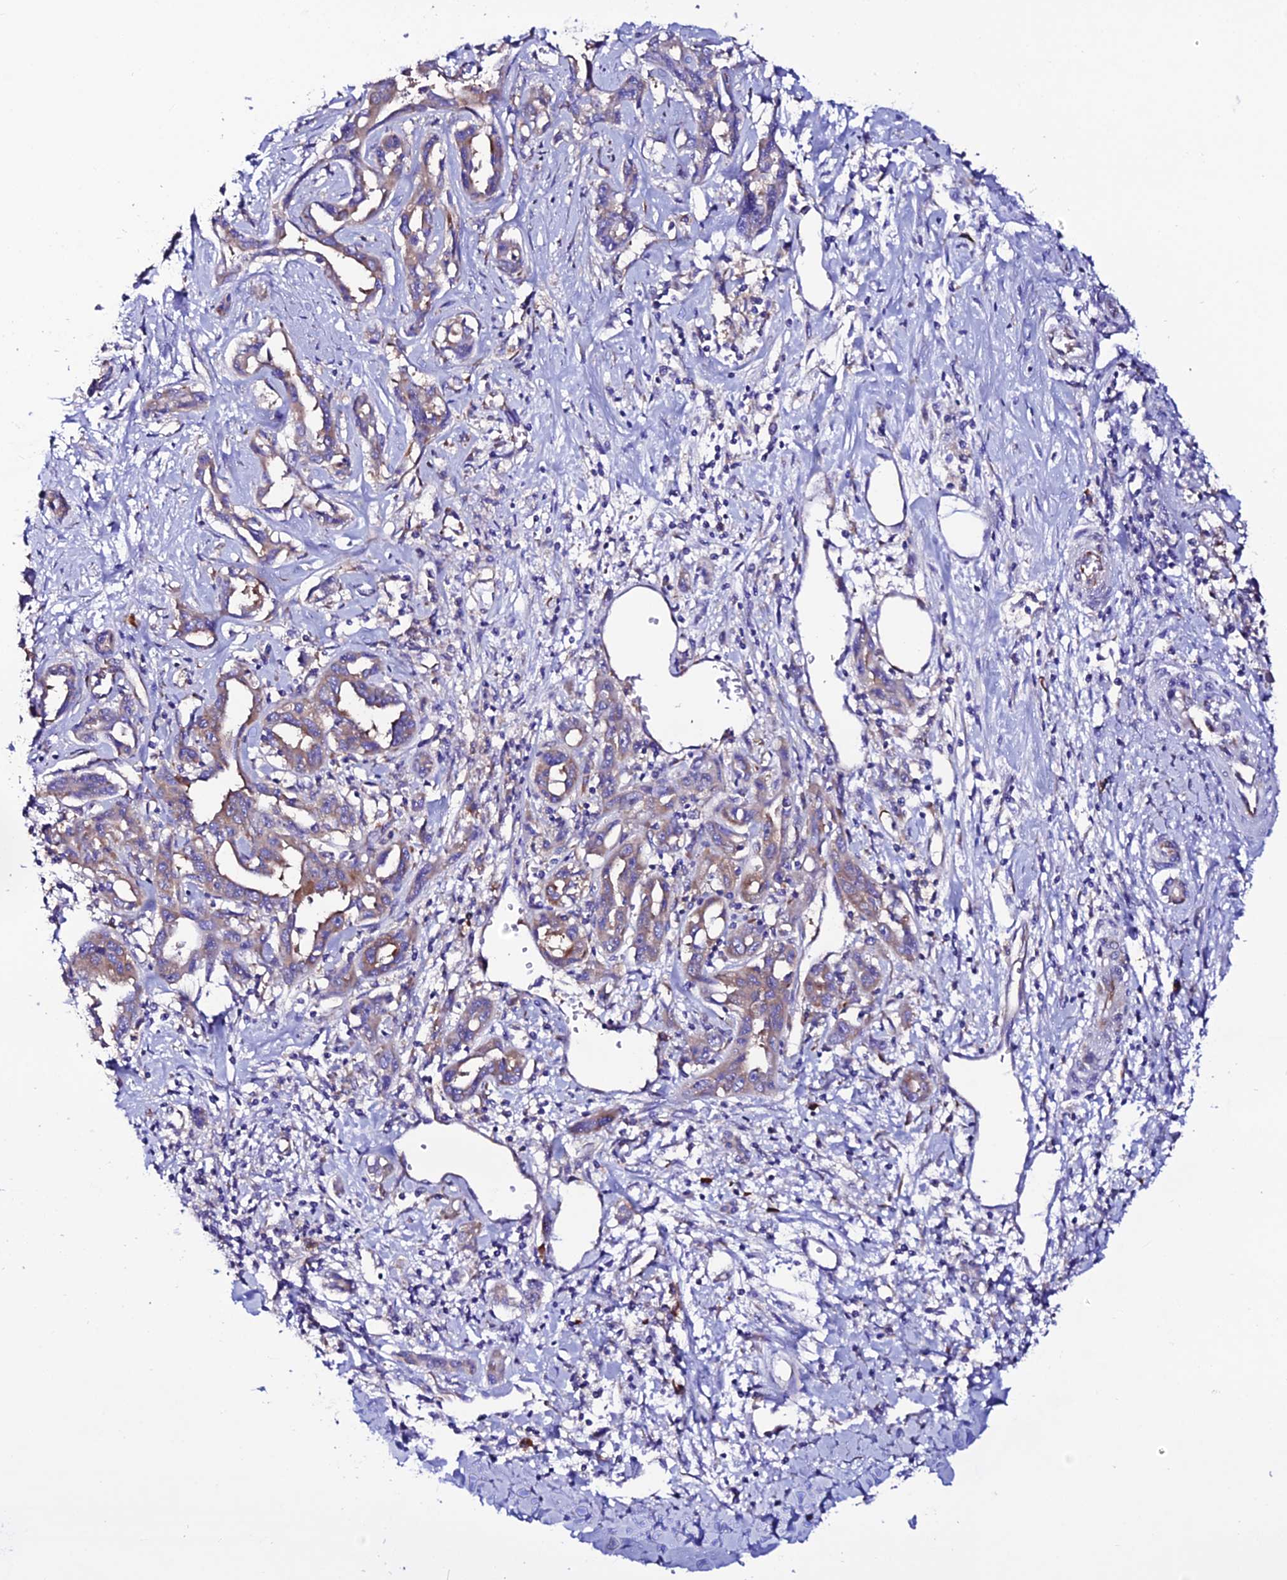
{"staining": {"intensity": "moderate", "quantity": ">75%", "location": "cytoplasmic/membranous"}, "tissue": "liver cancer", "cell_type": "Tumor cells", "image_type": "cancer", "snomed": [{"axis": "morphology", "description": "Cholangiocarcinoma"}, {"axis": "topography", "description": "Liver"}], "caption": "This image shows IHC staining of human liver cholangiocarcinoma, with medium moderate cytoplasmic/membranous staining in approximately >75% of tumor cells.", "gene": "EEF1G", "patient": {"sex": "male", "age": 59}}